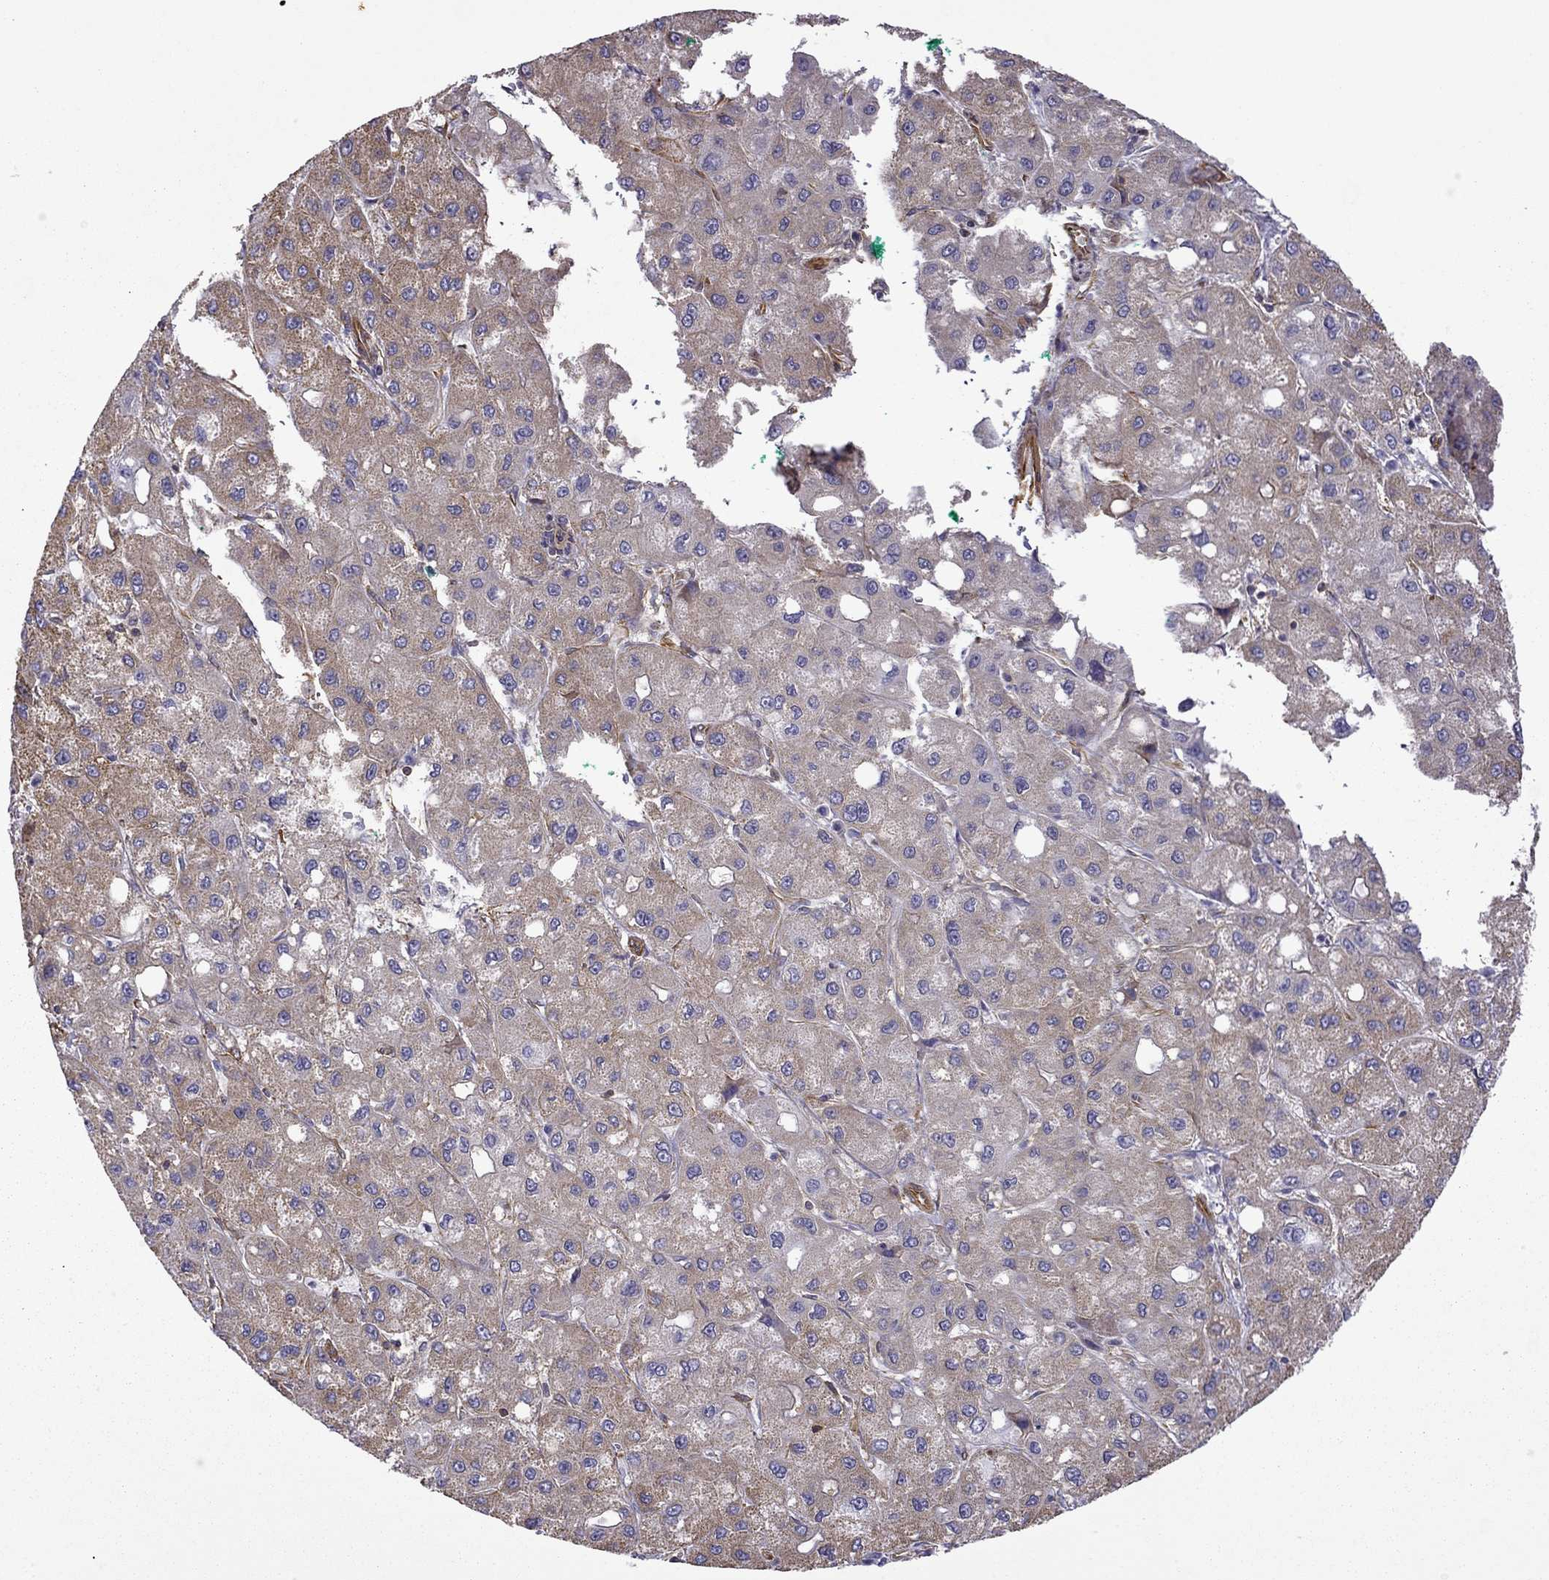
{"staining": {"intensity": "moderate", "quantity": "25%-75%", "location": "cytoplasmic/membranous"}, "tissue": "liver cancer", "cell_type": "Tumor cells", "image_type": "cancer", "snomed": [{"axis": "morphology", "description": "Carcinoma, Hepatocellular, NOS"}, {"axis": "topography", "description": "Liver"}], "caption": "Protein analysis of liver cancer (hepatocellular carcinoma) tissue exhibits moderate cytoplasmic/membranous staining in approximately 25%-75% of tumor cells.", "gene": "MAP4", "patient": {"sex": "male", "age": 73}}